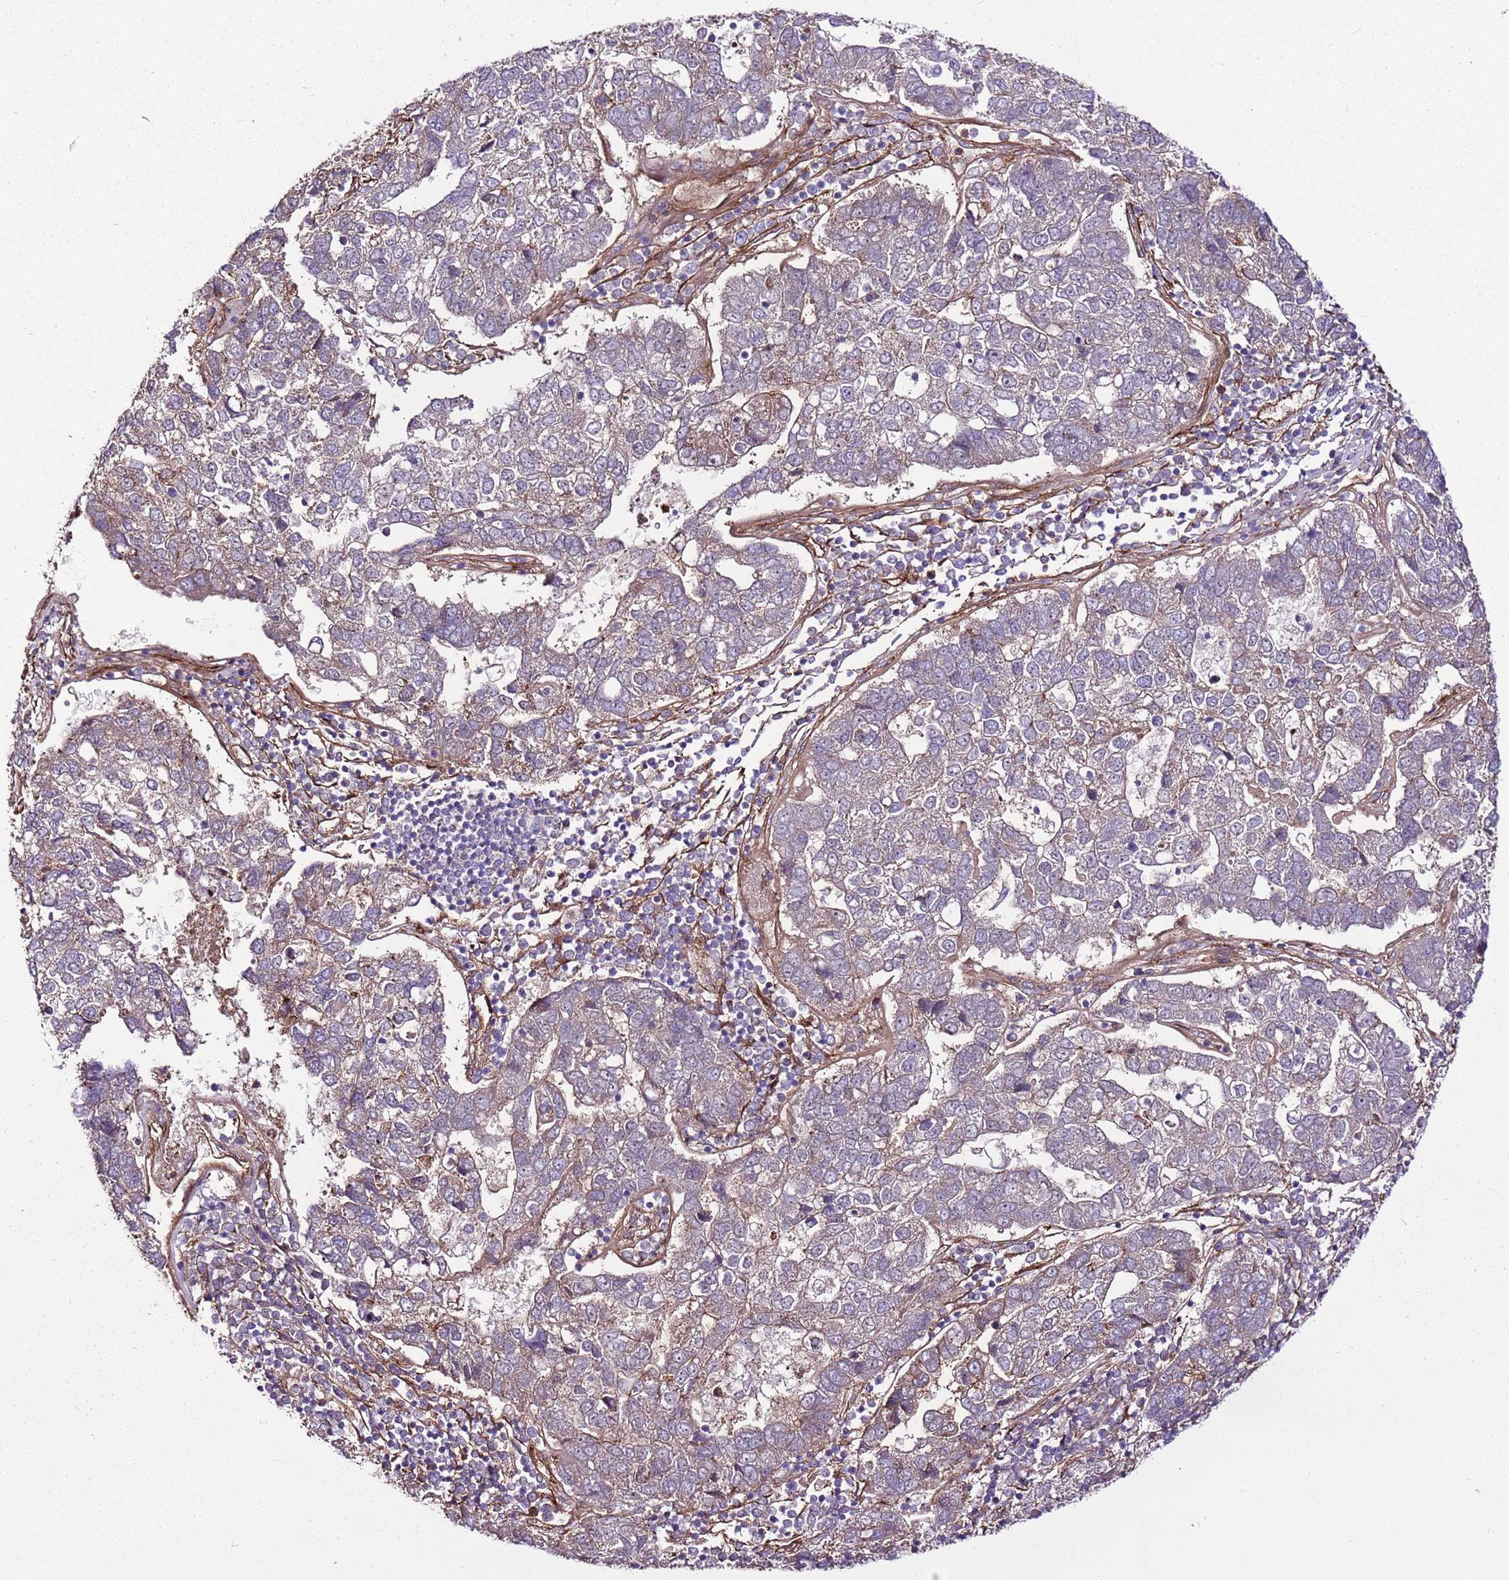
{"staining": {"intensity": "weak", "quantity": "<25%", "location": "cytoplasmic/membranous"}, "tissue": "pancreatic cancer", "cell_type": "Tumor cells", "image_type": "cancer", "snomed": [{"axis": "morphology", "description": "Adenocarcinoma, NOS"}, {"axis": "topography", "description": "Pancreas"}], "caption": "Tumor cells show no significant positivity in pancreatic adenocarcinoma.", "gene": "ZNF827", "patient": {"sex": "female", "age": 61}}